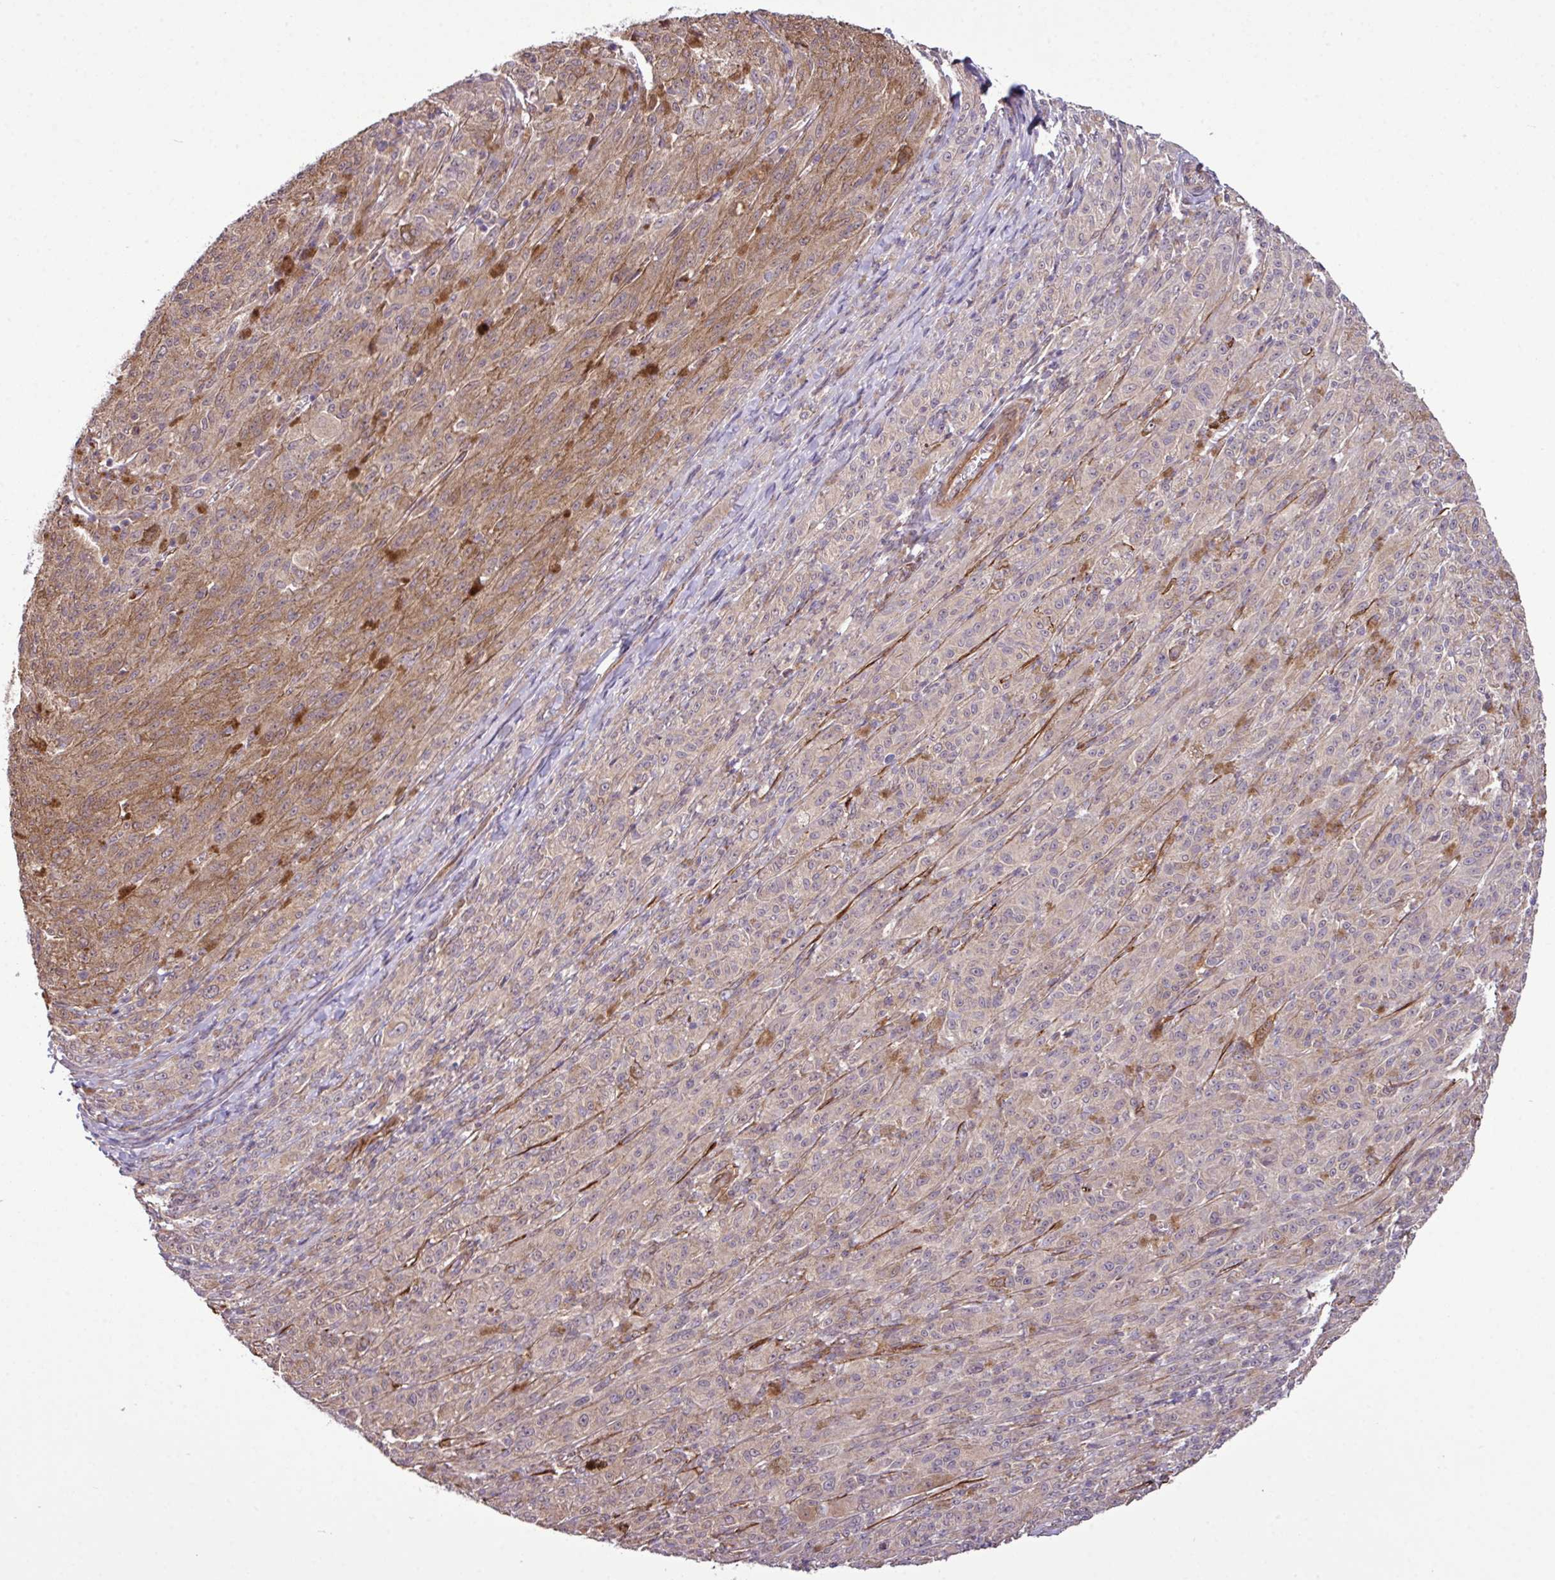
{"staining": {"intensity": "moderate", "quantity": "<25%", "location": "cytoplasmic/membranous"}, "tissue": "melanoma", "cell_type": "Tumor cells", "image_type": "cancer", "snomed": [{"axis": "morphology", "description": "Malignant melanoma, NOS"}, {"axis": "topography", "description": "Skin"}], "caption": "Immunohistochemical staining of malignant melanoma reveals low levels of moderate cytoplasmic/membranous positivity in about <25% of tumor cells.", "gene": "XIAP", "patient": {"sex": "female", "age": 52}}